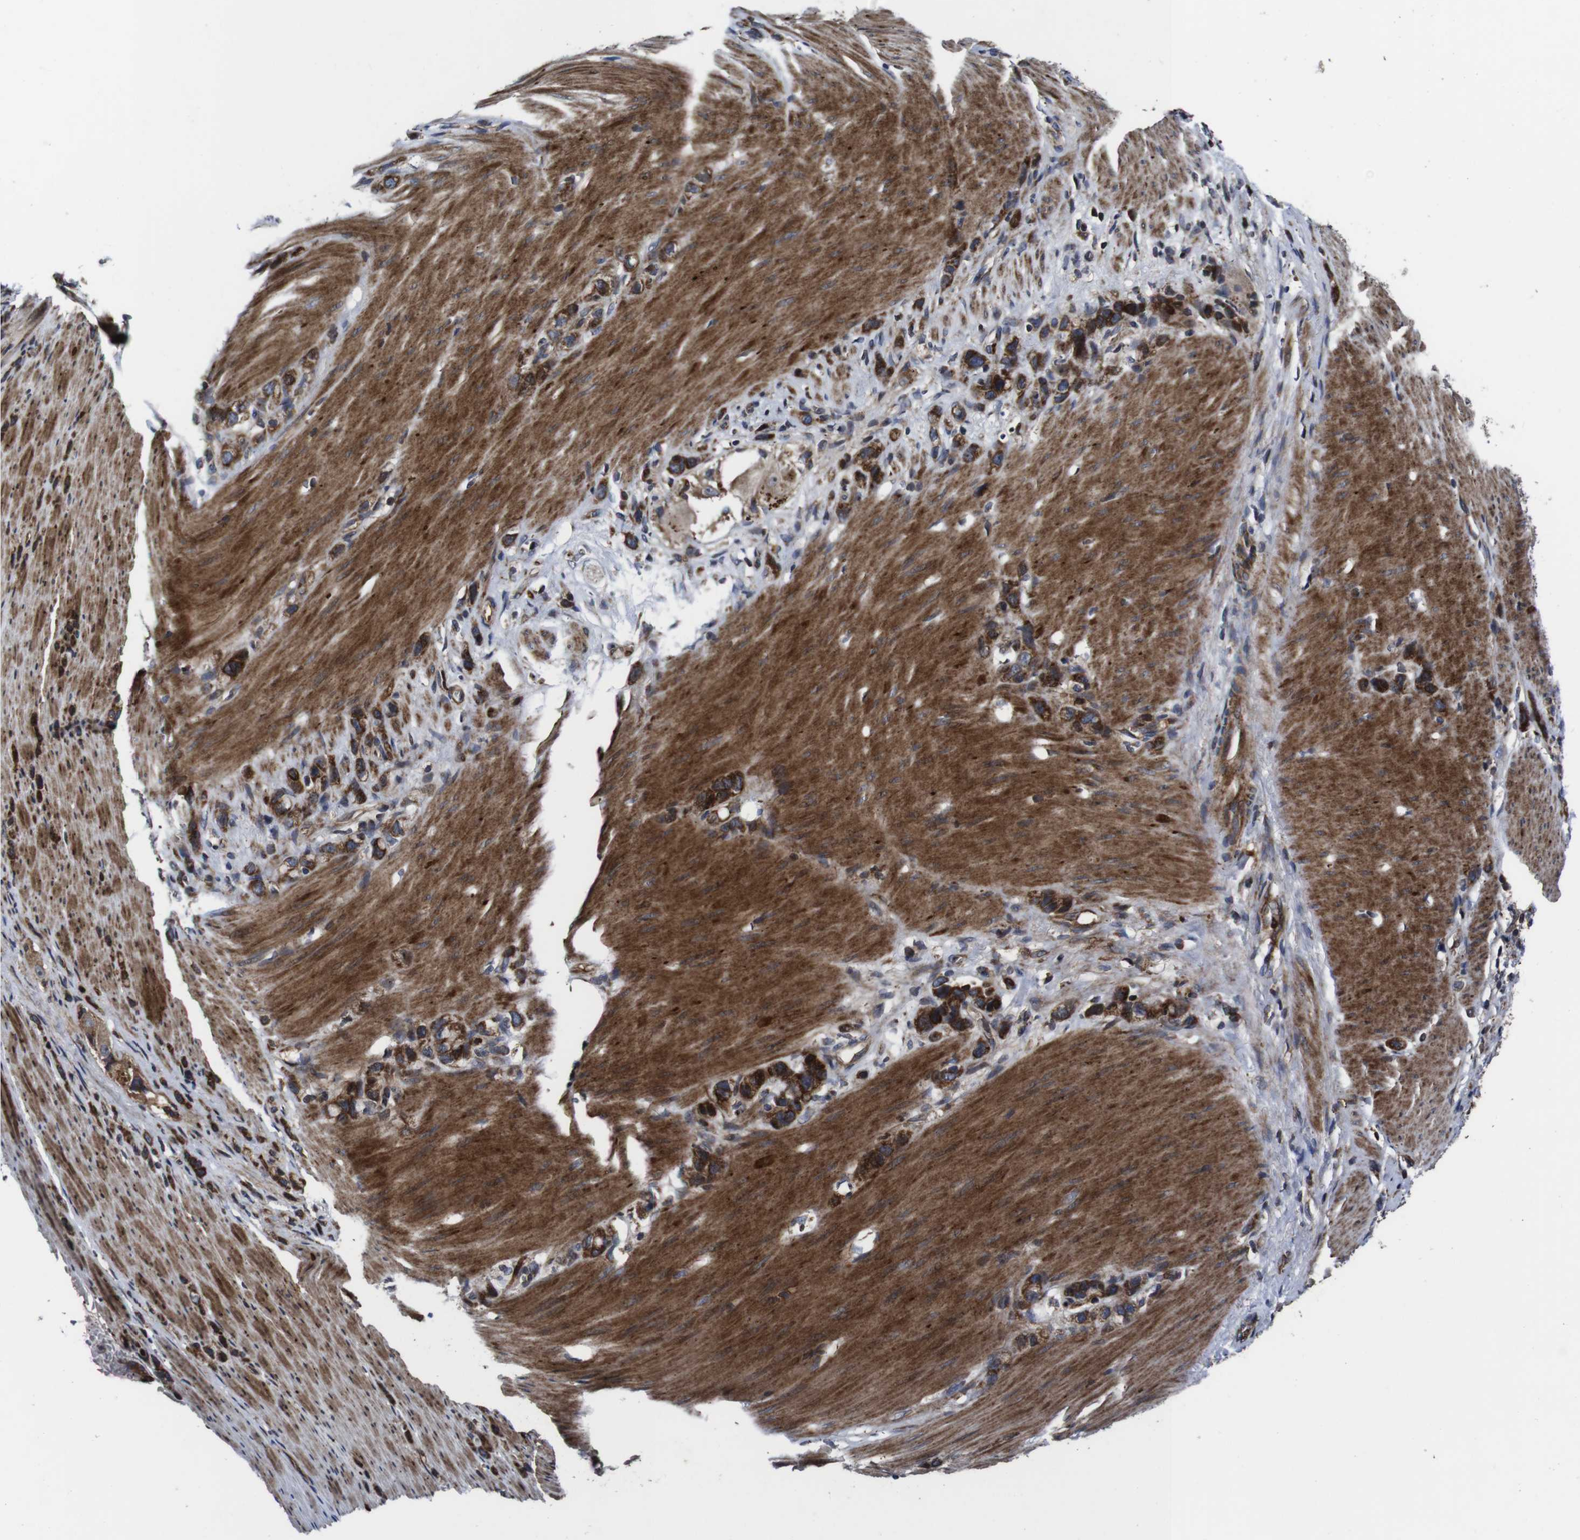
{"staining": {"intensity": "strong", "quantity": ">75%", "location": "cytoplasmic/membranous"}, "tissue": "stomach cancer", "cell_type": "Tumor cells", "image_type": "cancer", "snomed": [{"axis": "morphology", "description": "Normal tissue, NOS"}, {"axis": "morphology", "description": "Adenocarcinoma, NOS"}, {"axis": "morphology", "description": "Adenocarcinoma, High grade"}, {"axis": "topography", "description": "Stomach, upper"}, {"axis": "topography", "description": "Stomach"}], "caption": "Protein expression analysis of human stomach cancer (adenocarcinoma) reveals strong cytoplasmic/membranous staining in about >75% of tumor cells.", "gene": "SMYD3", "patient": {"sex": "female", "age": 65}}